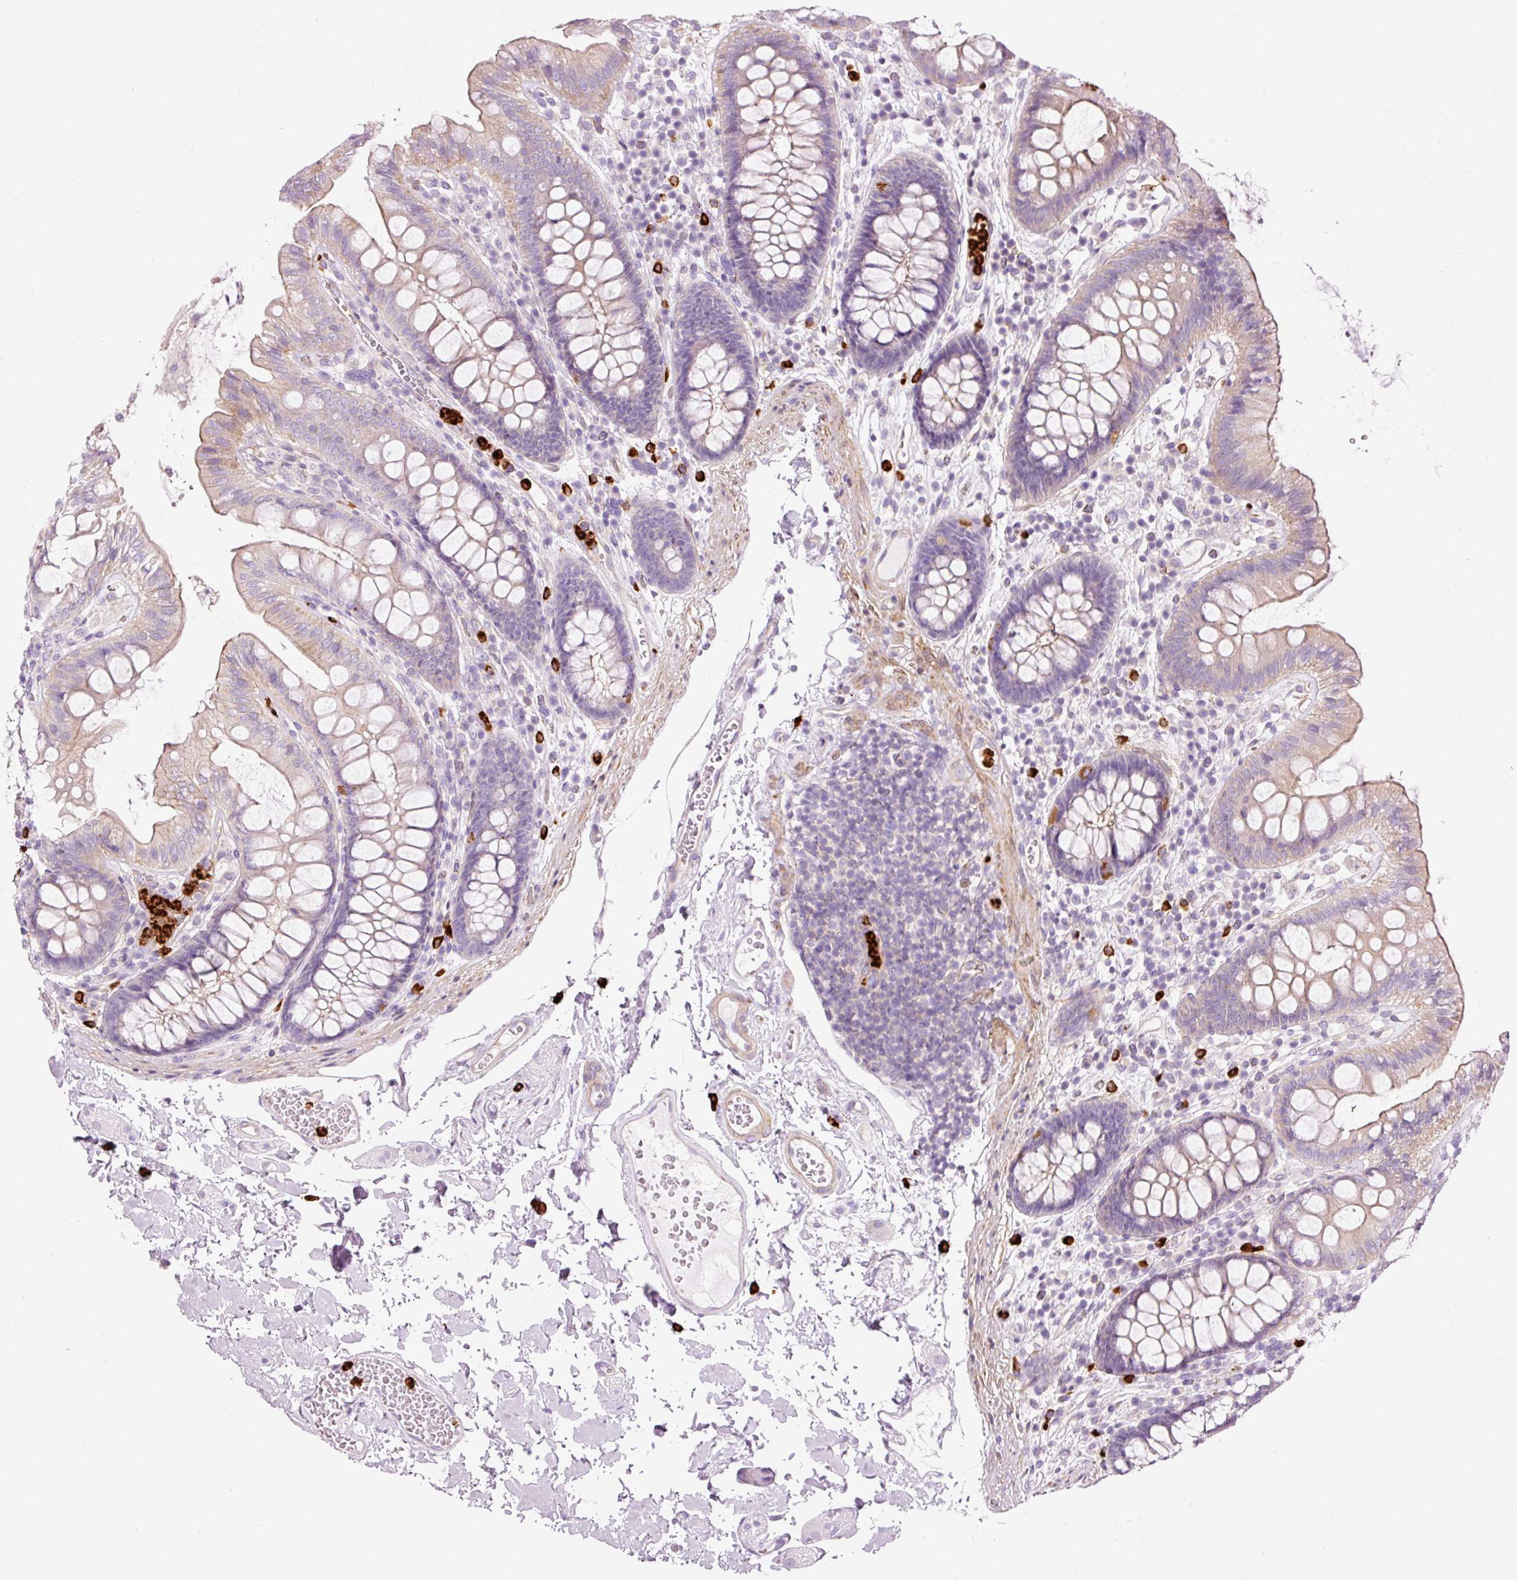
{"staining": {"intensity": "negative", "quantity": "none", "location": "none"}, "tissue": "colon", "cell_type": "Endothelial cells", "image_type": "normal", "snomed": [{"axis": "morphology", "description": "Normal tissue, NOS"}, {"axis": "topography", "description": "Colon"}], "caption": "The histopathology image exhibits no staining of endothelial cells in normal colon. Brightfield microscopy of immunohistochemistry stained with DAB (3,3'-diaminobenzidine) (brown) and hematoxylin (blue), captured at high magnification.", "gene": "MAP3K3", "patient": {"sex": "male", "age": 84}}